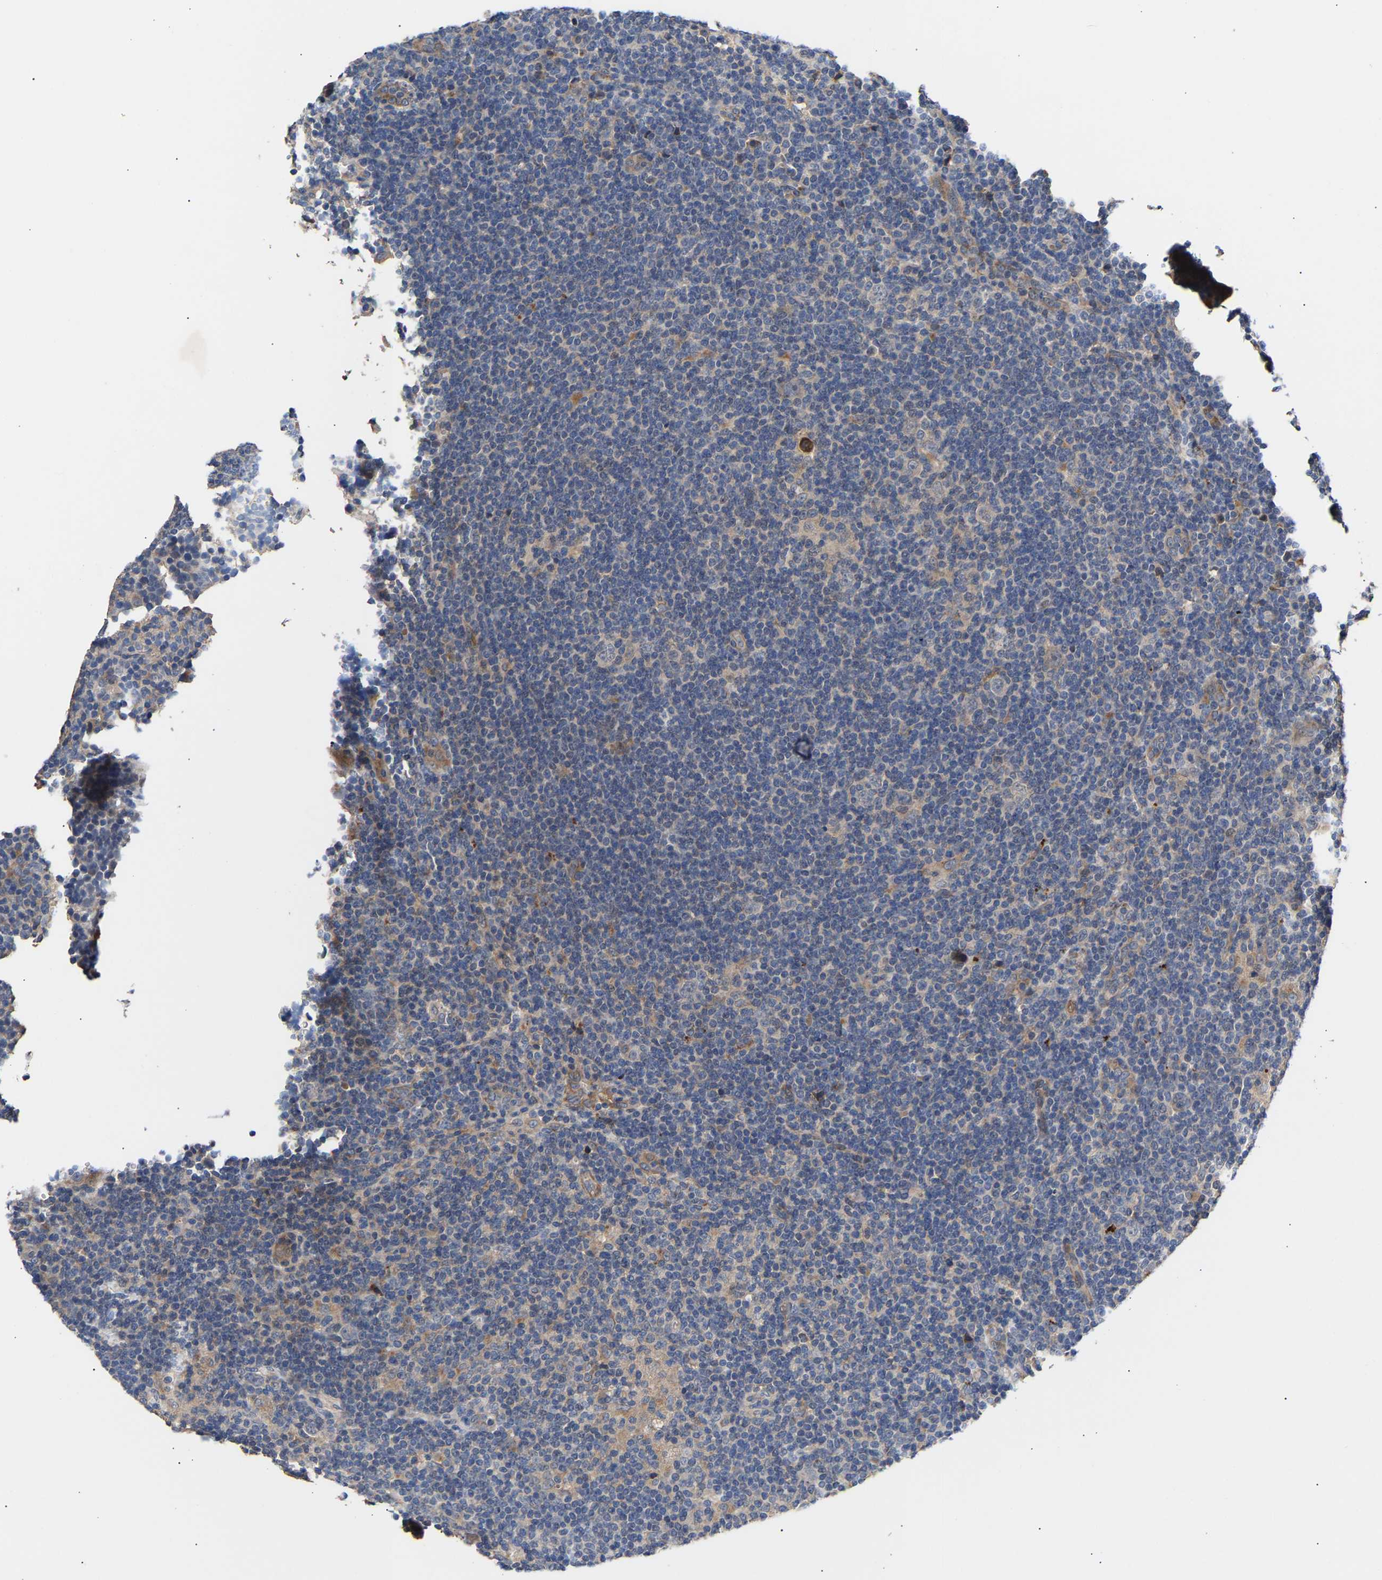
{"staining": {"intensity": "negative", "quantity": "none", "location": "none"}, "tissue": "lymphoma", "cell_type": "Tumor cells", "image_type": "cancer", "snomed": [{"axis": "morphology", "description": "Hodgkin's disease, NOS"}, {"axis": "topography", "description": "Lymph node"}], "caption": "Immunohistochemistry (IHC) histopathology image of neoplastic tissue: Hodgkin's disease stained with DAB exhibits no significant protein expression in tumor cells. (IHC, brightfield microscopy, high magnification).", "gene": "KASH5", "patient": {"sex": "female", "age": 57}}